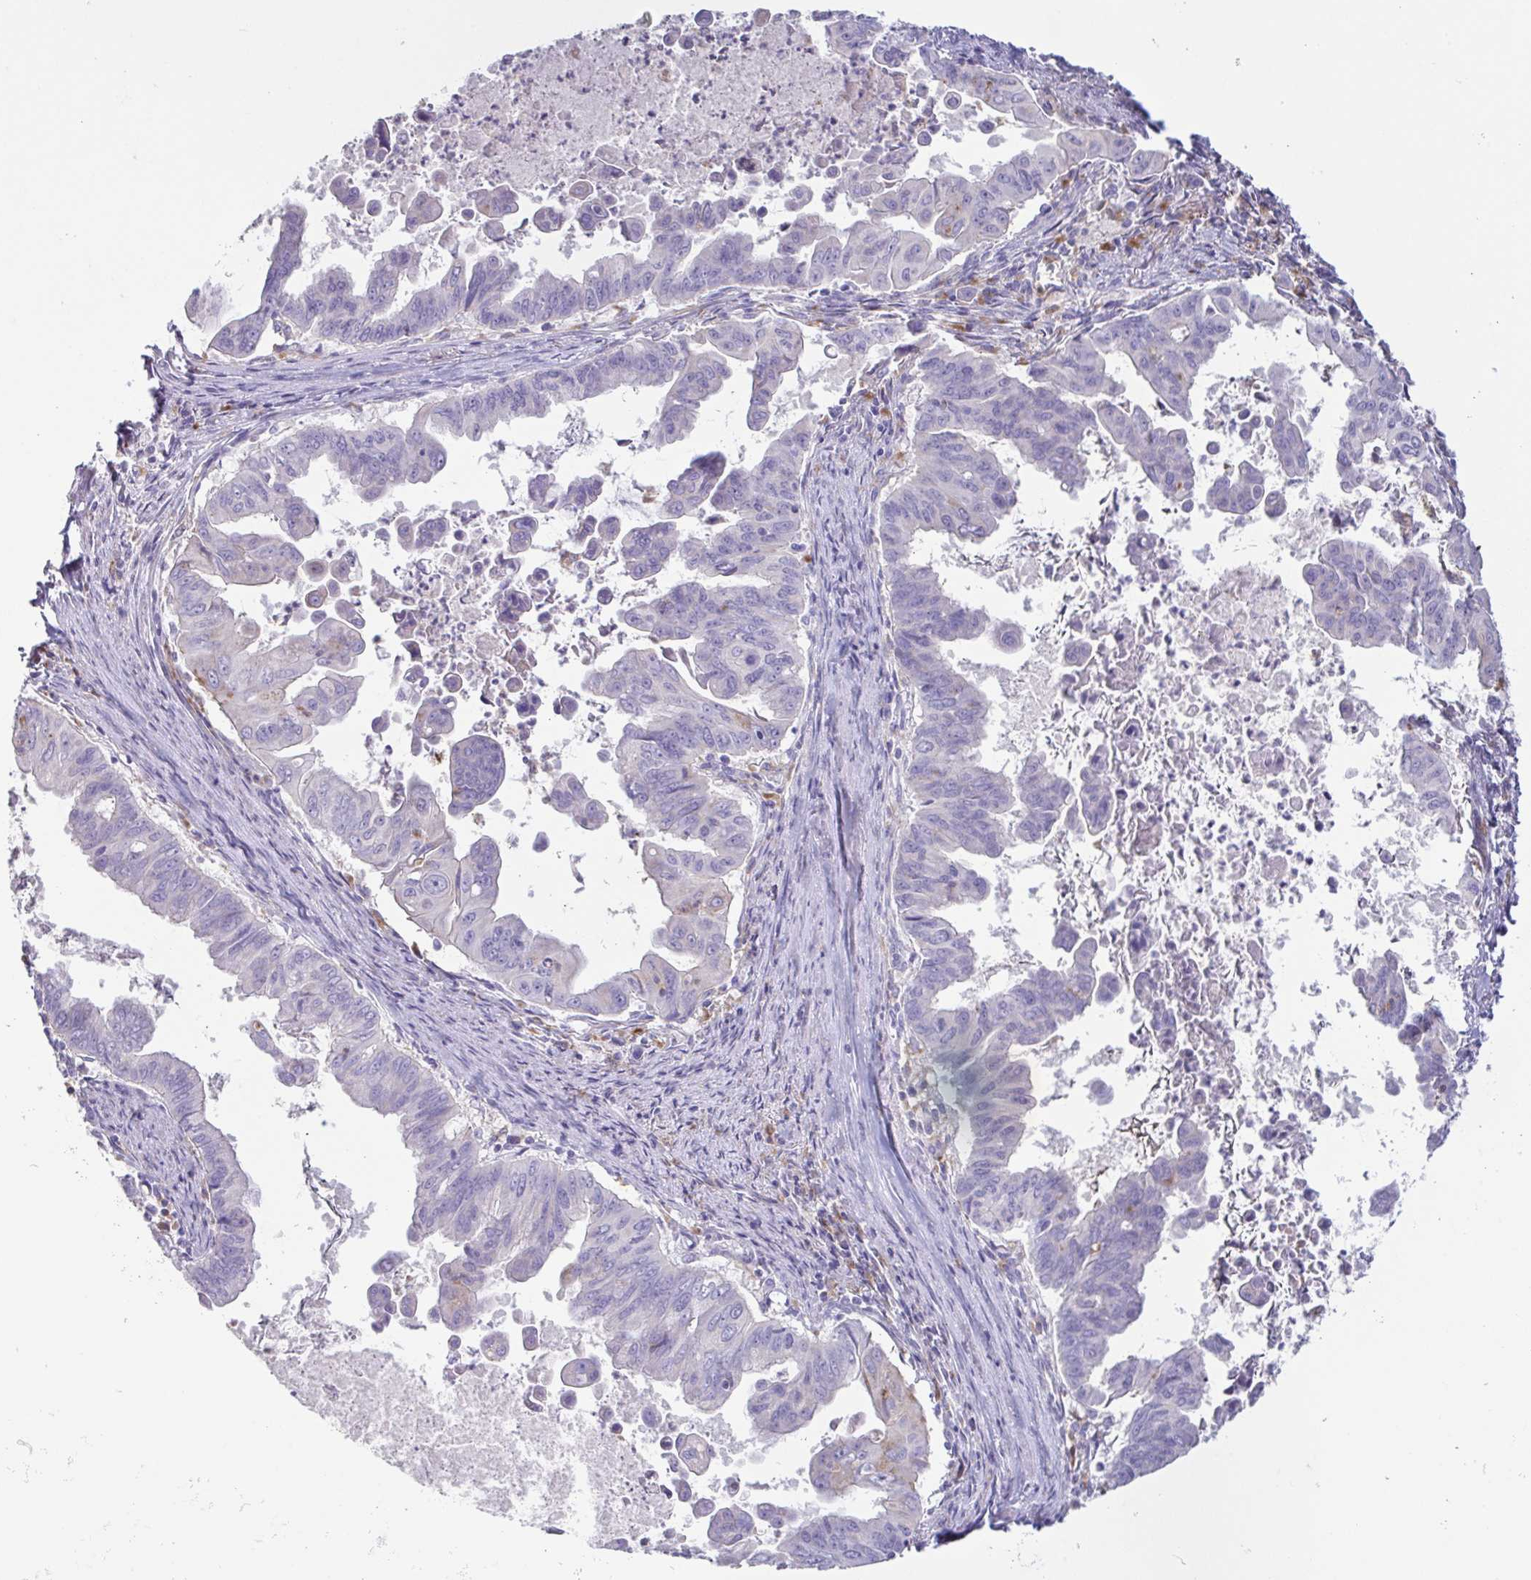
{"staining": {"intensity": "negative", "quantity": "none", "location": "none"}, "tissue": "stomach cancer", "cell_type": "Tumor cells", "image_type": "cancer", "snomed": [{"axis": "morphology", "description": "Adenocarcinoma, NOS"}, {"axis": "topography", "description": "Stomach, upper"}], "caption": "A high-resolution histopathology image shows IHC staining of stomach cancer, which demonstrates no significant staining in tumor cells.", "gene": "ATP6V1G2", "patient": {"sex": "male", "age": 80}}